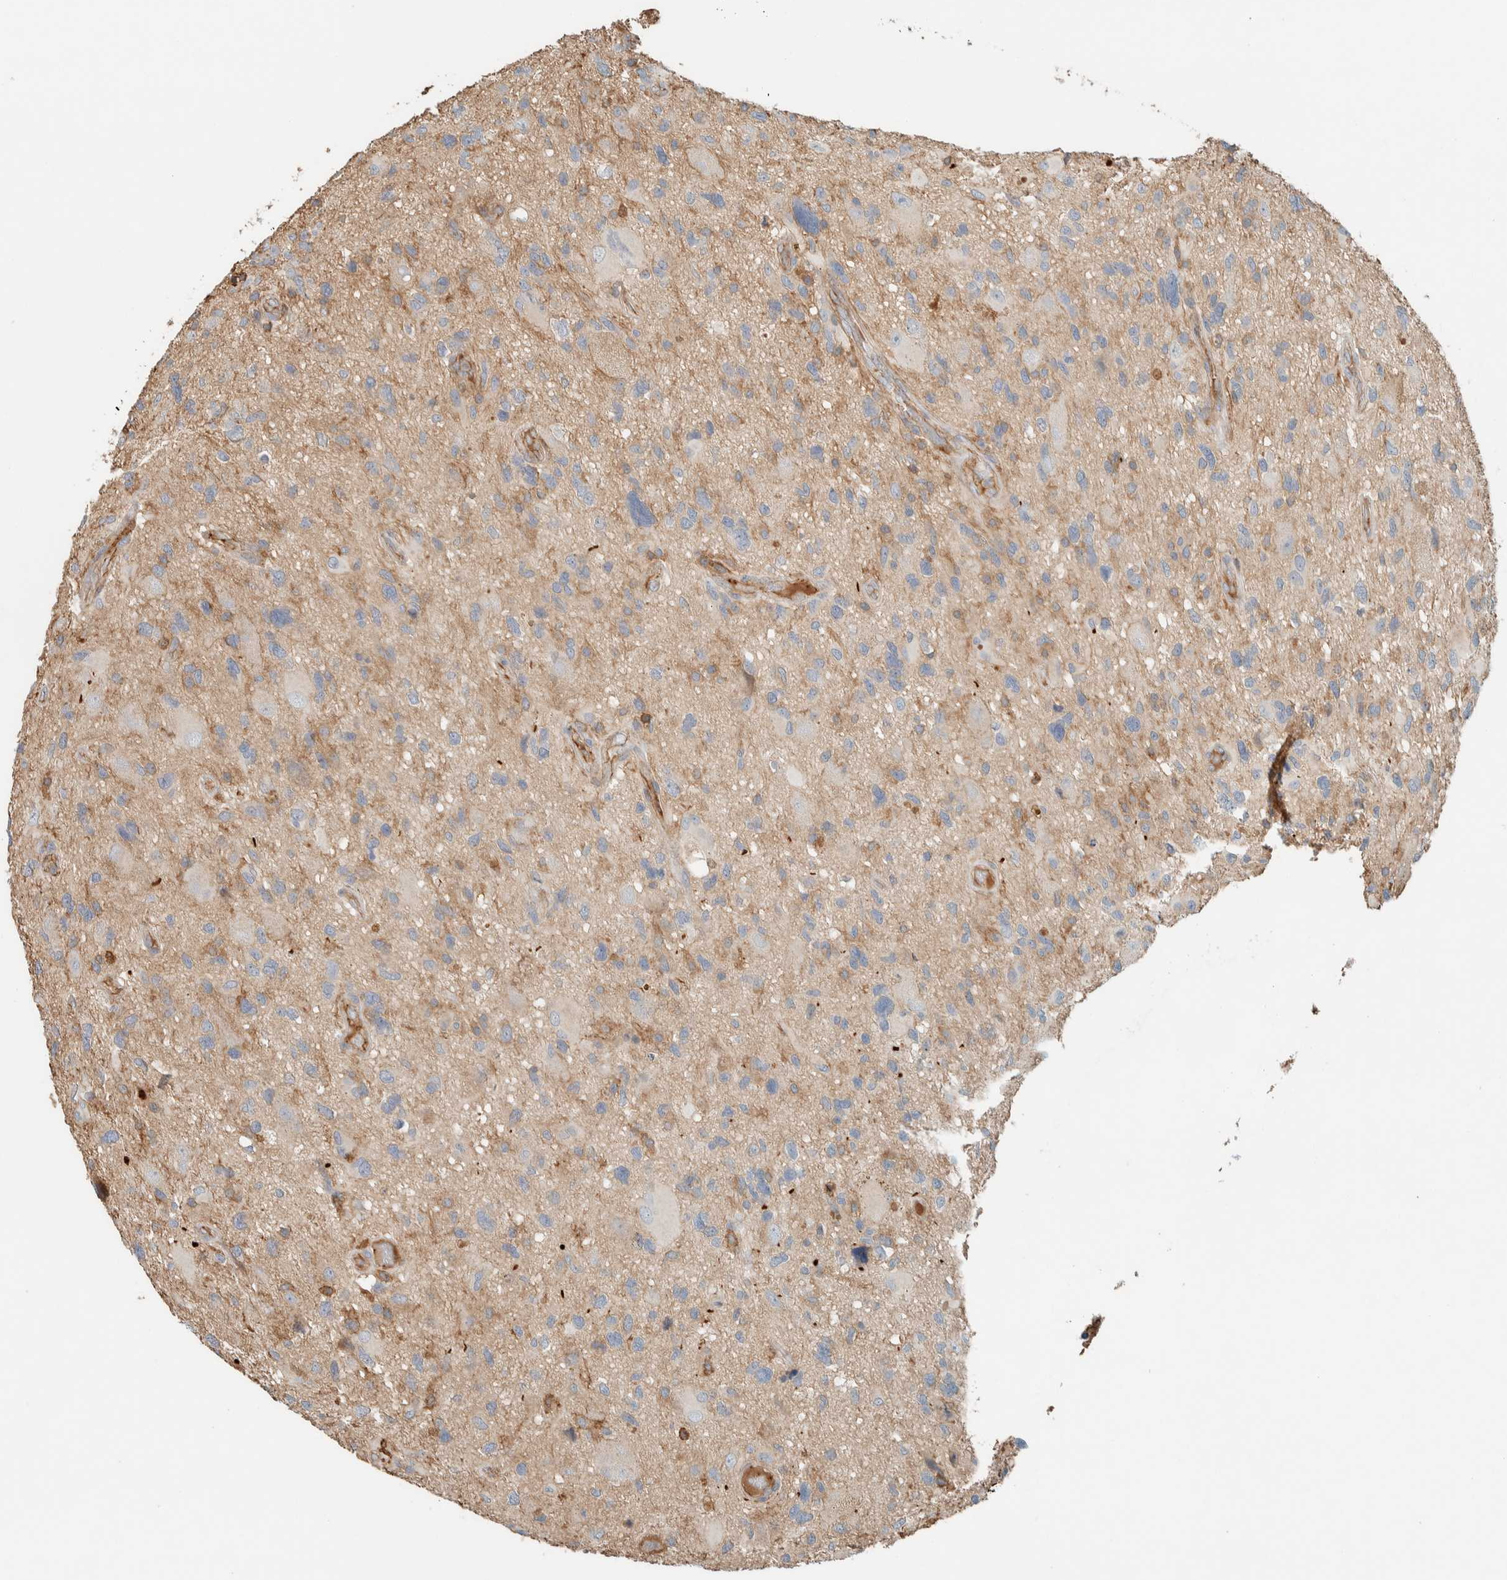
{"staining": {"intensity": "weak", "quantity": ">75%", "location": "cytoplasmic/membranous"}, "tissue": "glioma", "cell_type": "Tumor cells", "image_type": "cancer", "snomed": [{"axis": "morphology", "description": "Glioma, malignant, High grade"}, {"axis": "topography", "description": "Brain"}], "caption": "This is a photomicrograph of IHC staining of glioma, which shows weak staining in the cytoplasmic/membranous of tumor cells.", "gene": "CTBP2", "patient": {"sex": "male", "age": 33}}